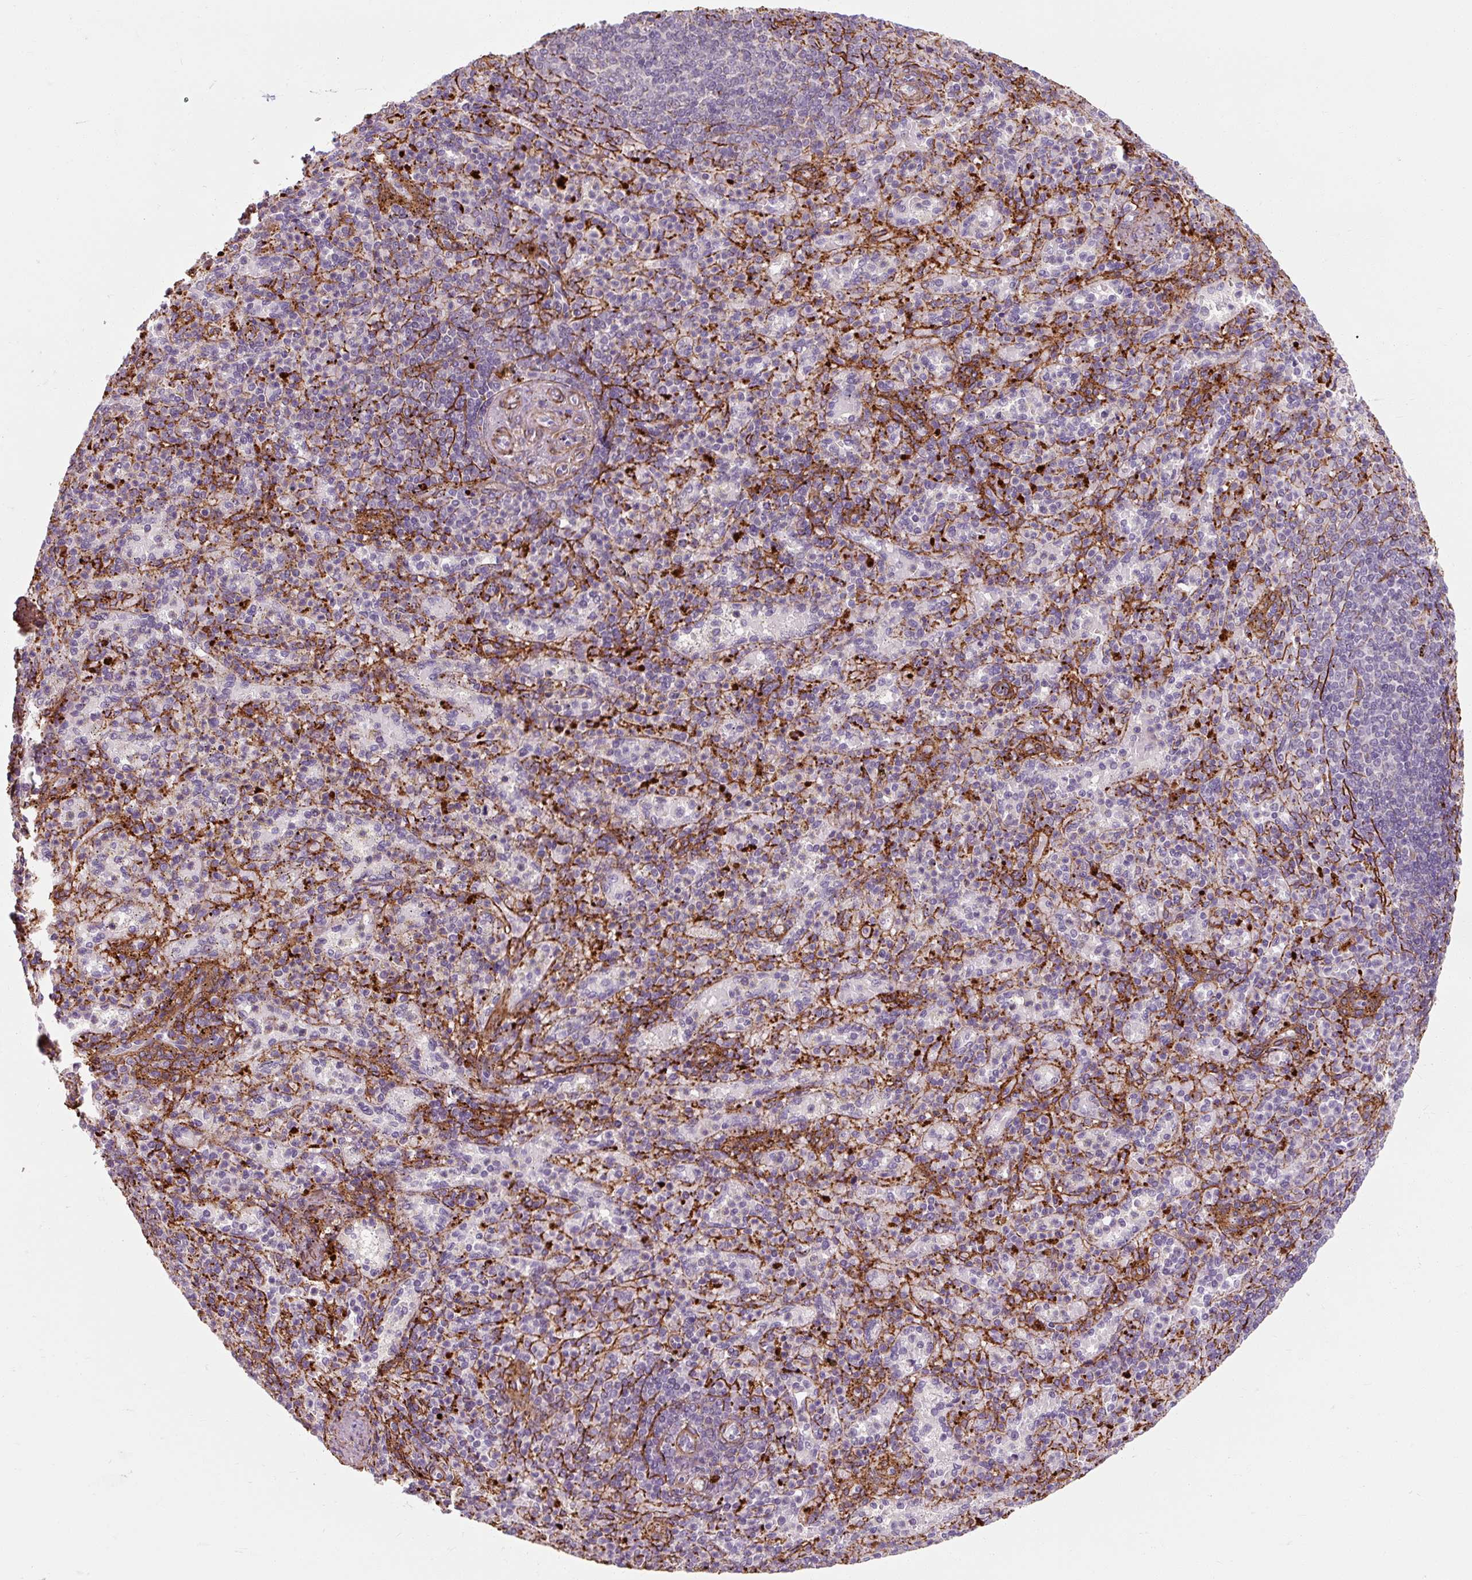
{"staining": {"intensity": "negative", "quantity": "none", "location": "none"}, "tissue": "spleen", "cell_type": "Cells in red pulp", "image_type": "normal", "snomed": [{"axis": "morphology", "description": "Normal tissue, NOS"}, {"axis": "topography", "description": "Spleen"}], "caption": "This is an IHC image of unremarkable spleen. There is no expression in cells in red pulp.", "gene": "MRPS5", "patient": {"sex": "female", "age": 74}}